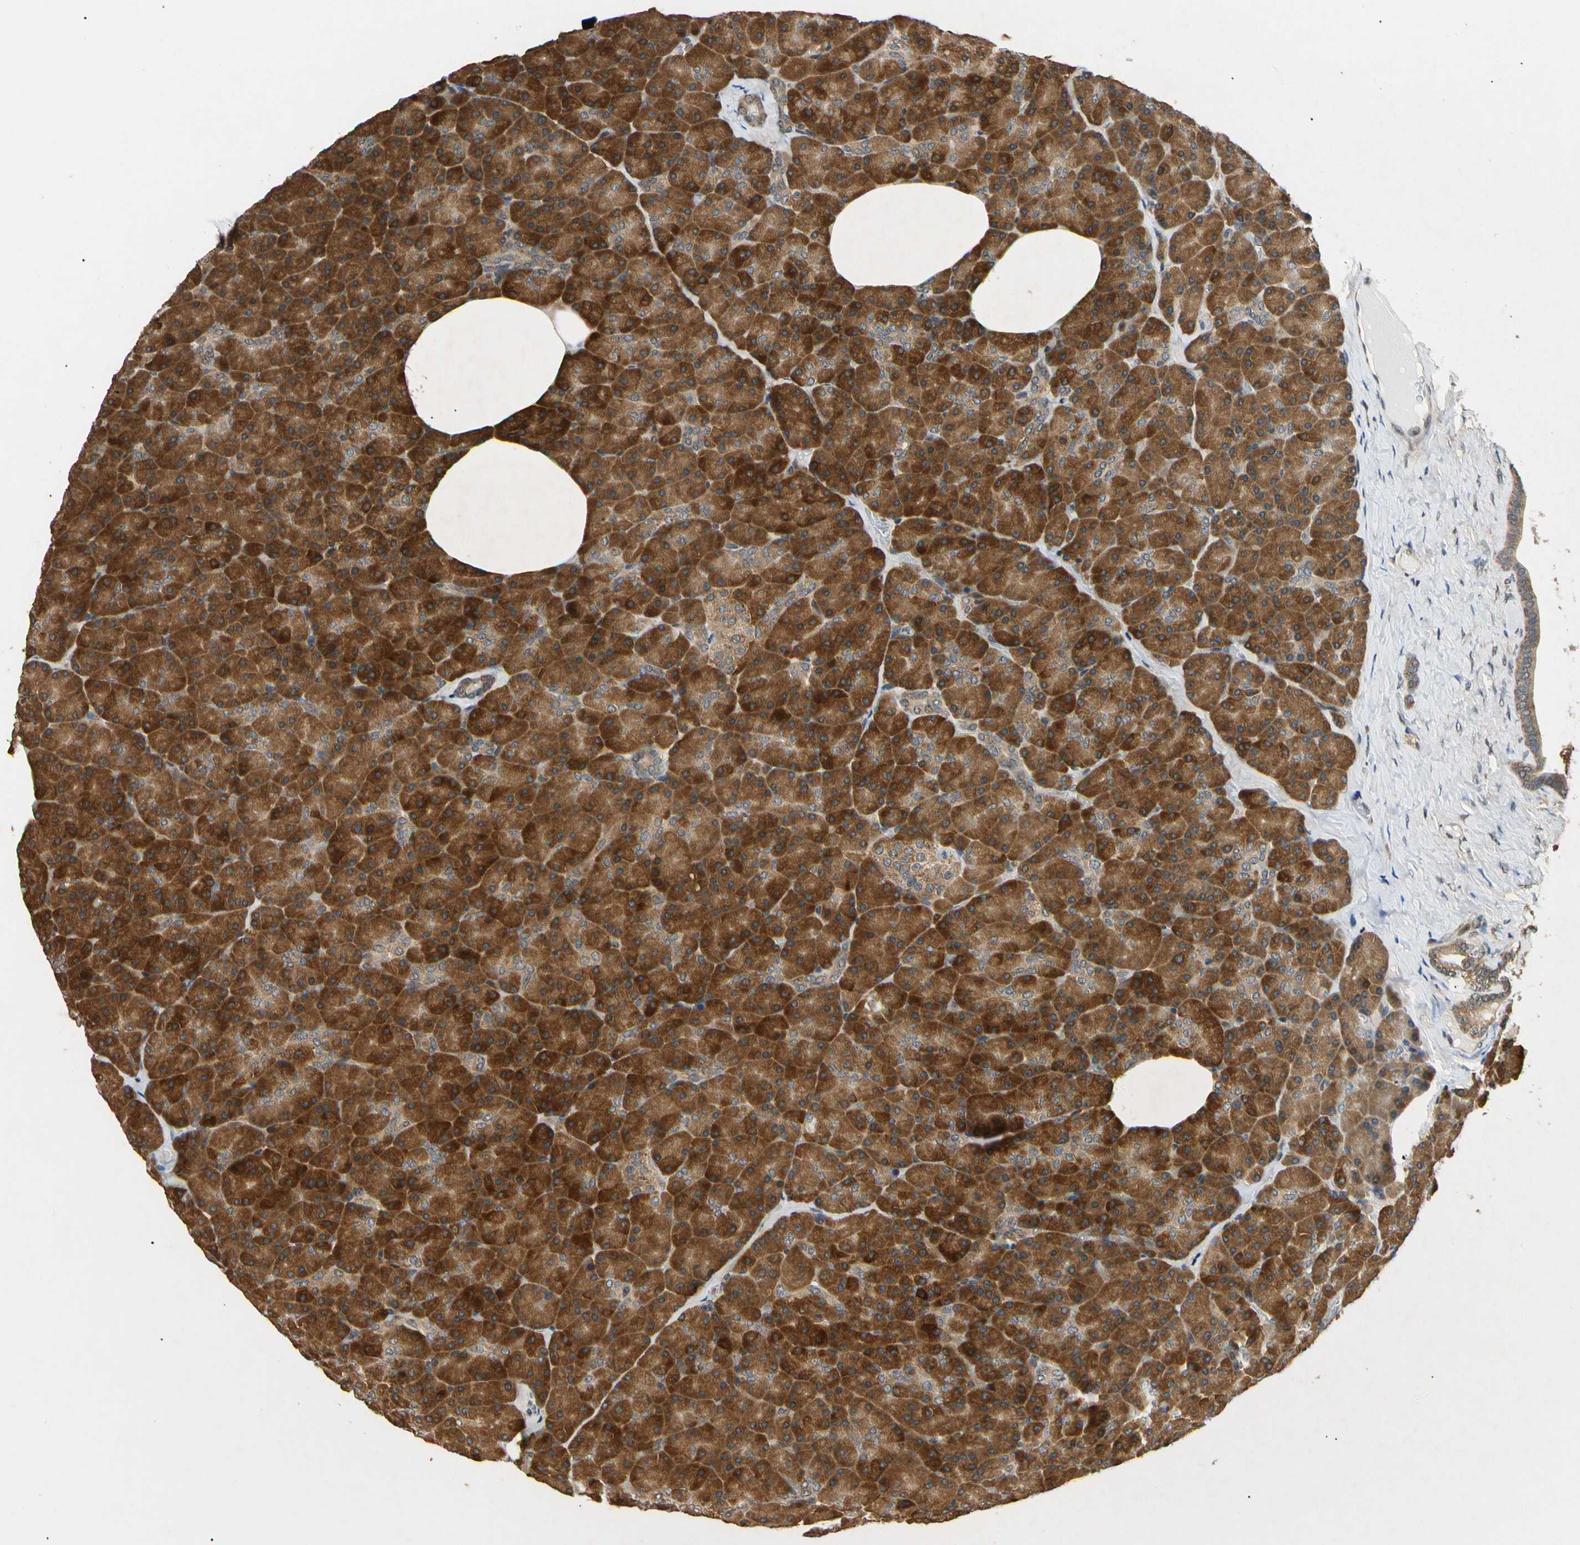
{"staining": {"intensity": "strong", "quantity": ">75%", "location": "cytoplasmic/membranous"}, "tissue": "pancreas", "cell_type": "Exocrine glandular cells", "image_type": "normal", "snomed": [{"axis": "morphology", "description": "Normal tissue, NOS"}, {"axis": "topography", "description": "Pancreas"}], "caption": "This is a photomicrograph of immunohistochemistry staining of normal pancreas, which shows strong positivity in the cytoplasmic/membranous of exocrine glandular cells.", "gene": "EIF1AX", "patient": {"sex": "female", "age": 35}}